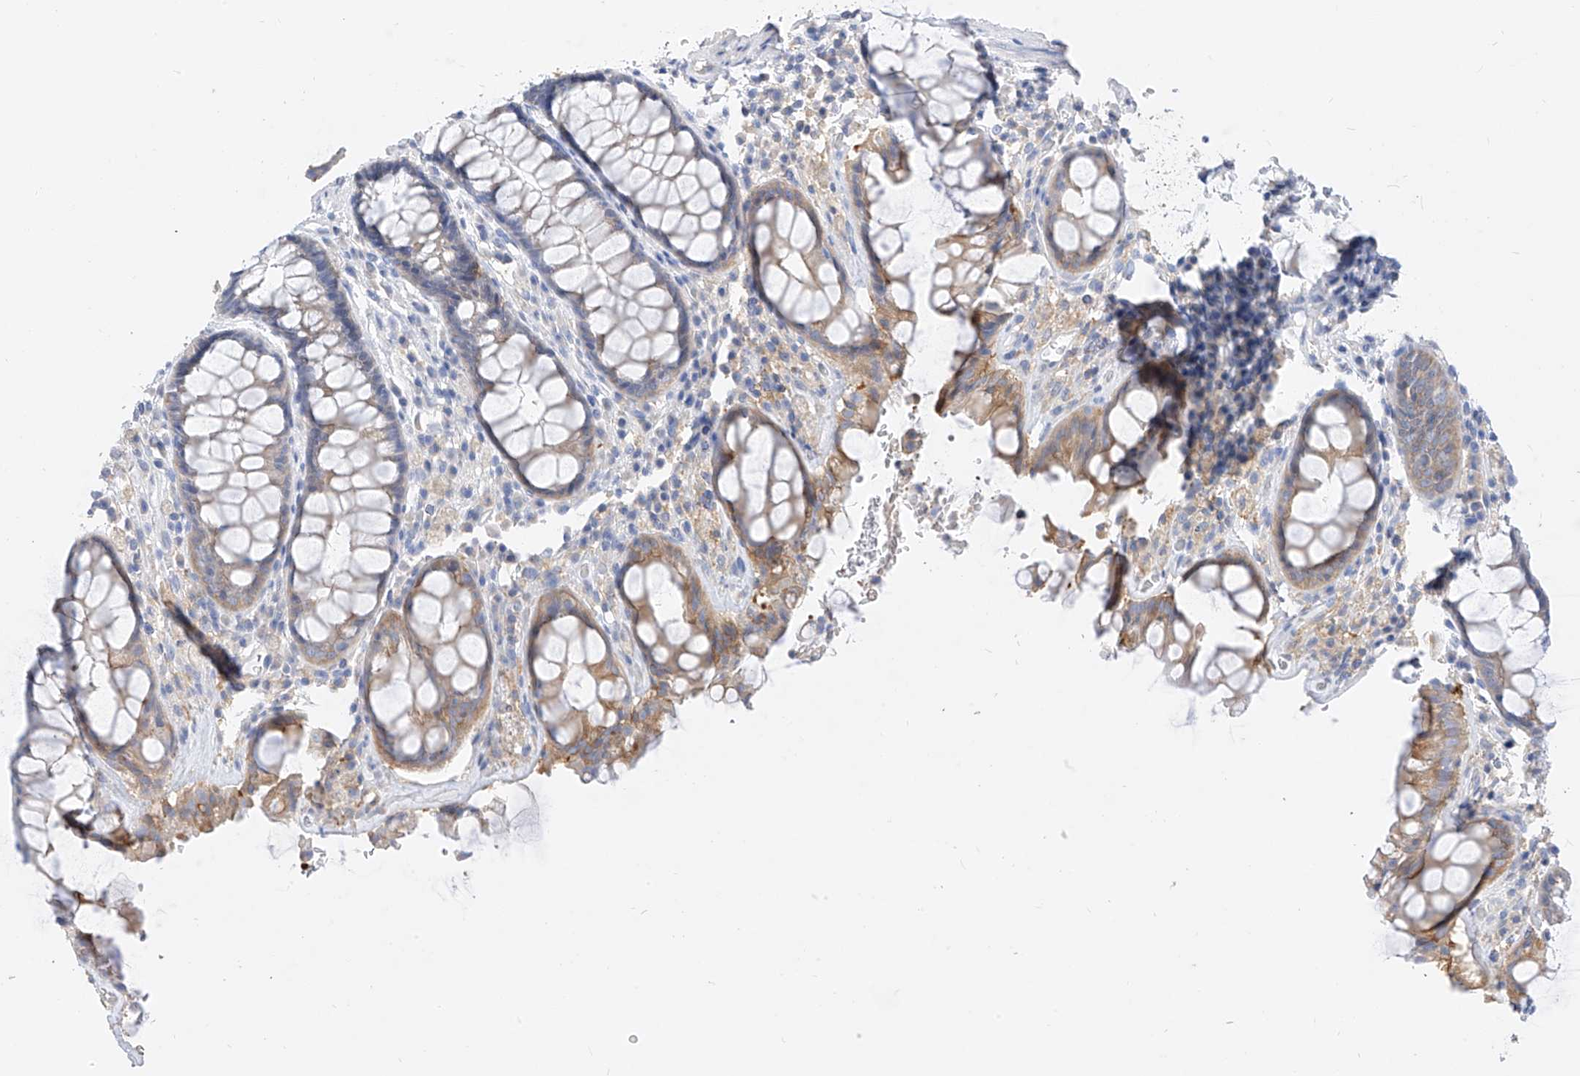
{"staining": {"intensity": "moderate", "quantity": "25%-75%", "location": "cytoplasmic/membranous"}, "tissue": "rectum", "cell_type": "Glandular cells", "image_type": "normal", "snomed": [{"axis": "morphology", "description": "Normal tissue, NOS"}, {"axis": "topography", "description": "Rectum"}], "caption": "Rectum stained with DAB IHC demonstrates medium levels of moderate cytoplasmic/membranous expression in about 25%-75% of glandular cells.", "gene": "ZZEF1", "patient": {"sex": "male", "age": 64}}